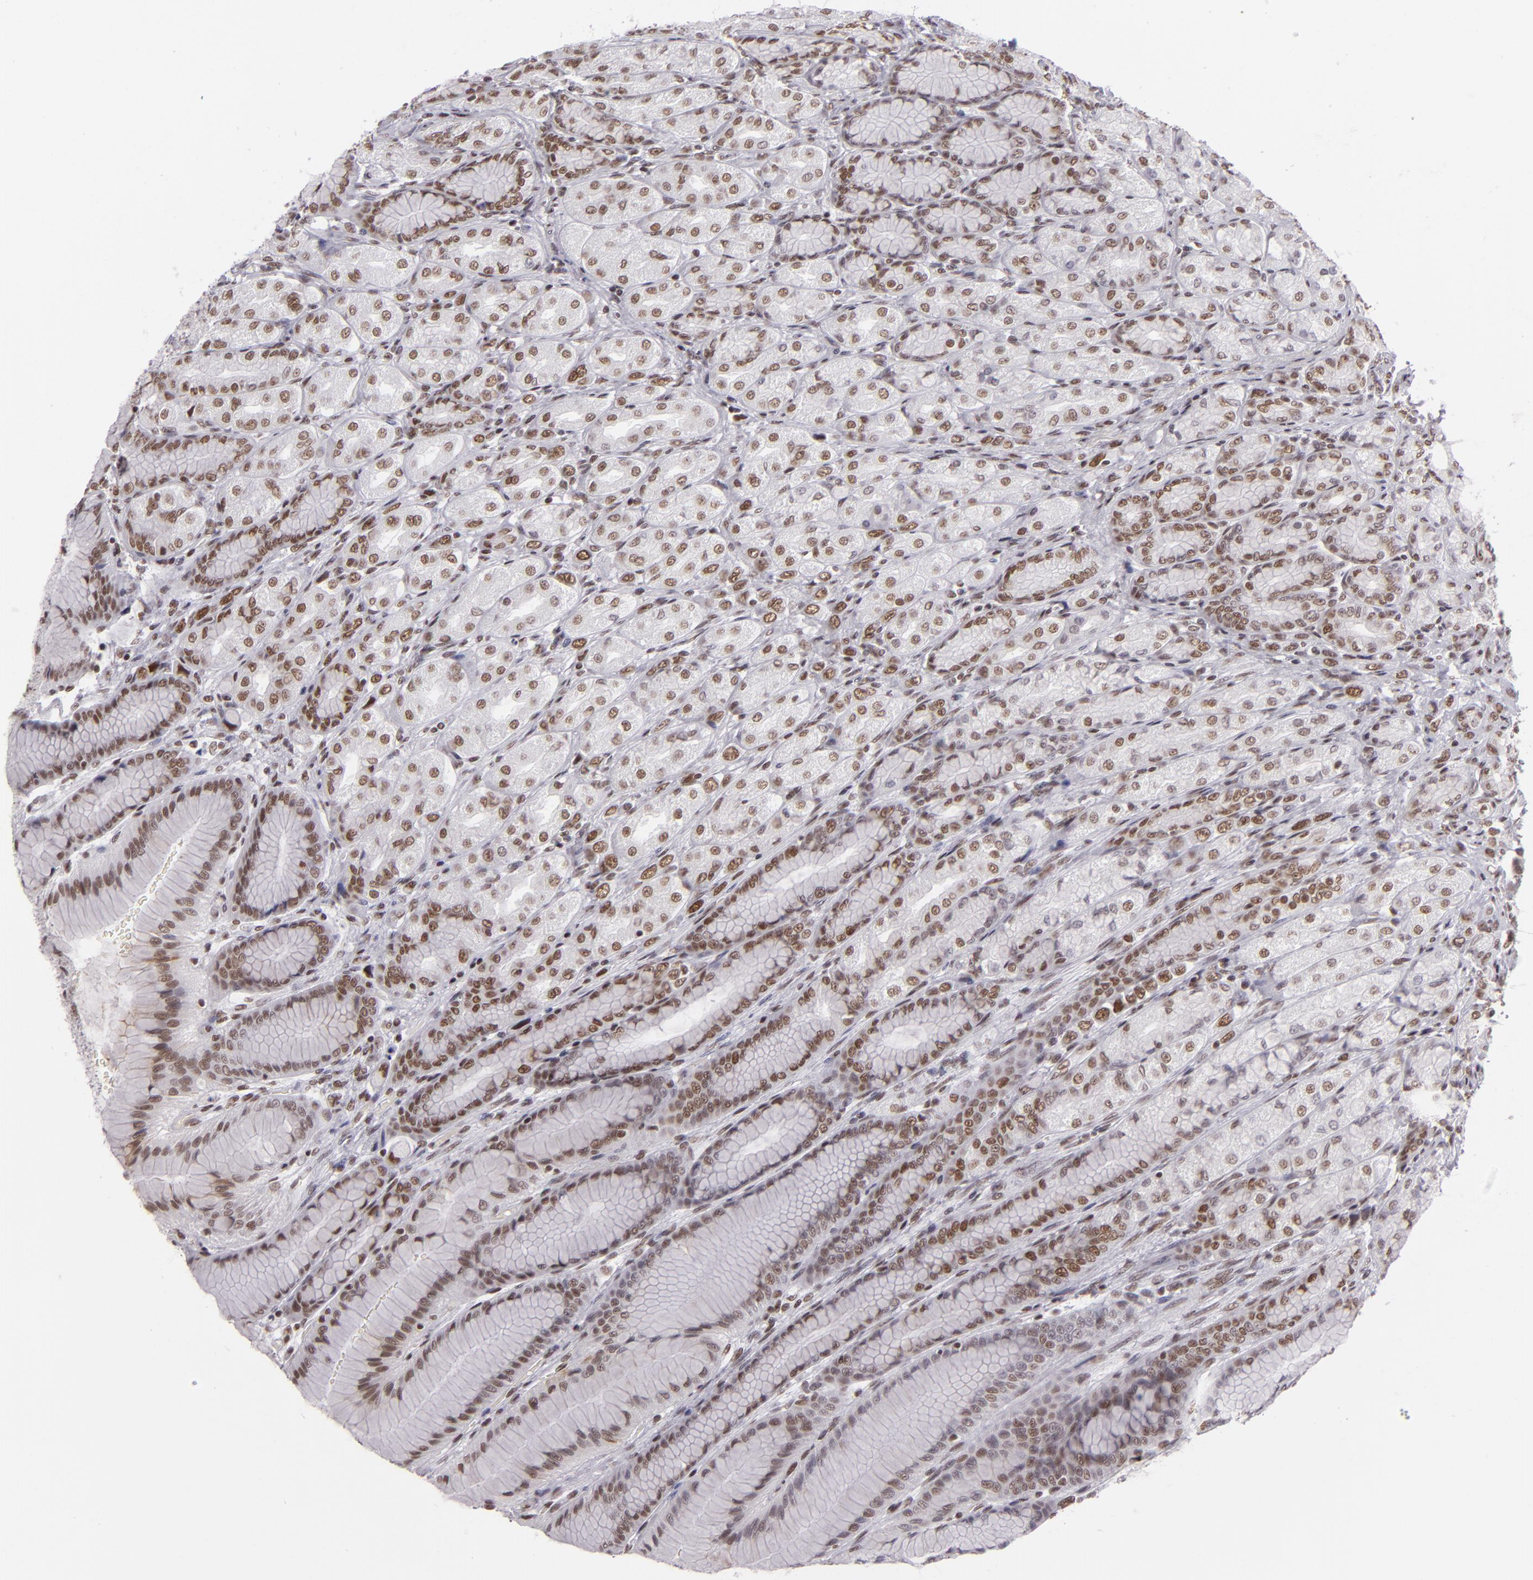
{"staining": {"intensity": "moderate", "quantity": "25%-75%", "location": "nuclear"}, "tissue": "stomach", "cell_type": "Glandular cells", "image_type": "normal", "snomed": [{"axis": "morphology", "description": "Normal tissue, NOS"}, {"axis": "morphology", "description": "Adenocarcinoma, NOS"}, {"axis": "topography", "description": "Stomach"}, {"axis": "topography", "description": "Stomach, lower"}], "caption": "DAB (3,3'-diaminobenzidine) immunohistochemical staining of normal stomach exhibits moderate nuclear protein staining in about 25%-75% of glandular cells.", "gene": "BRD8", "patient": {"sex": "female", "age": 65}}